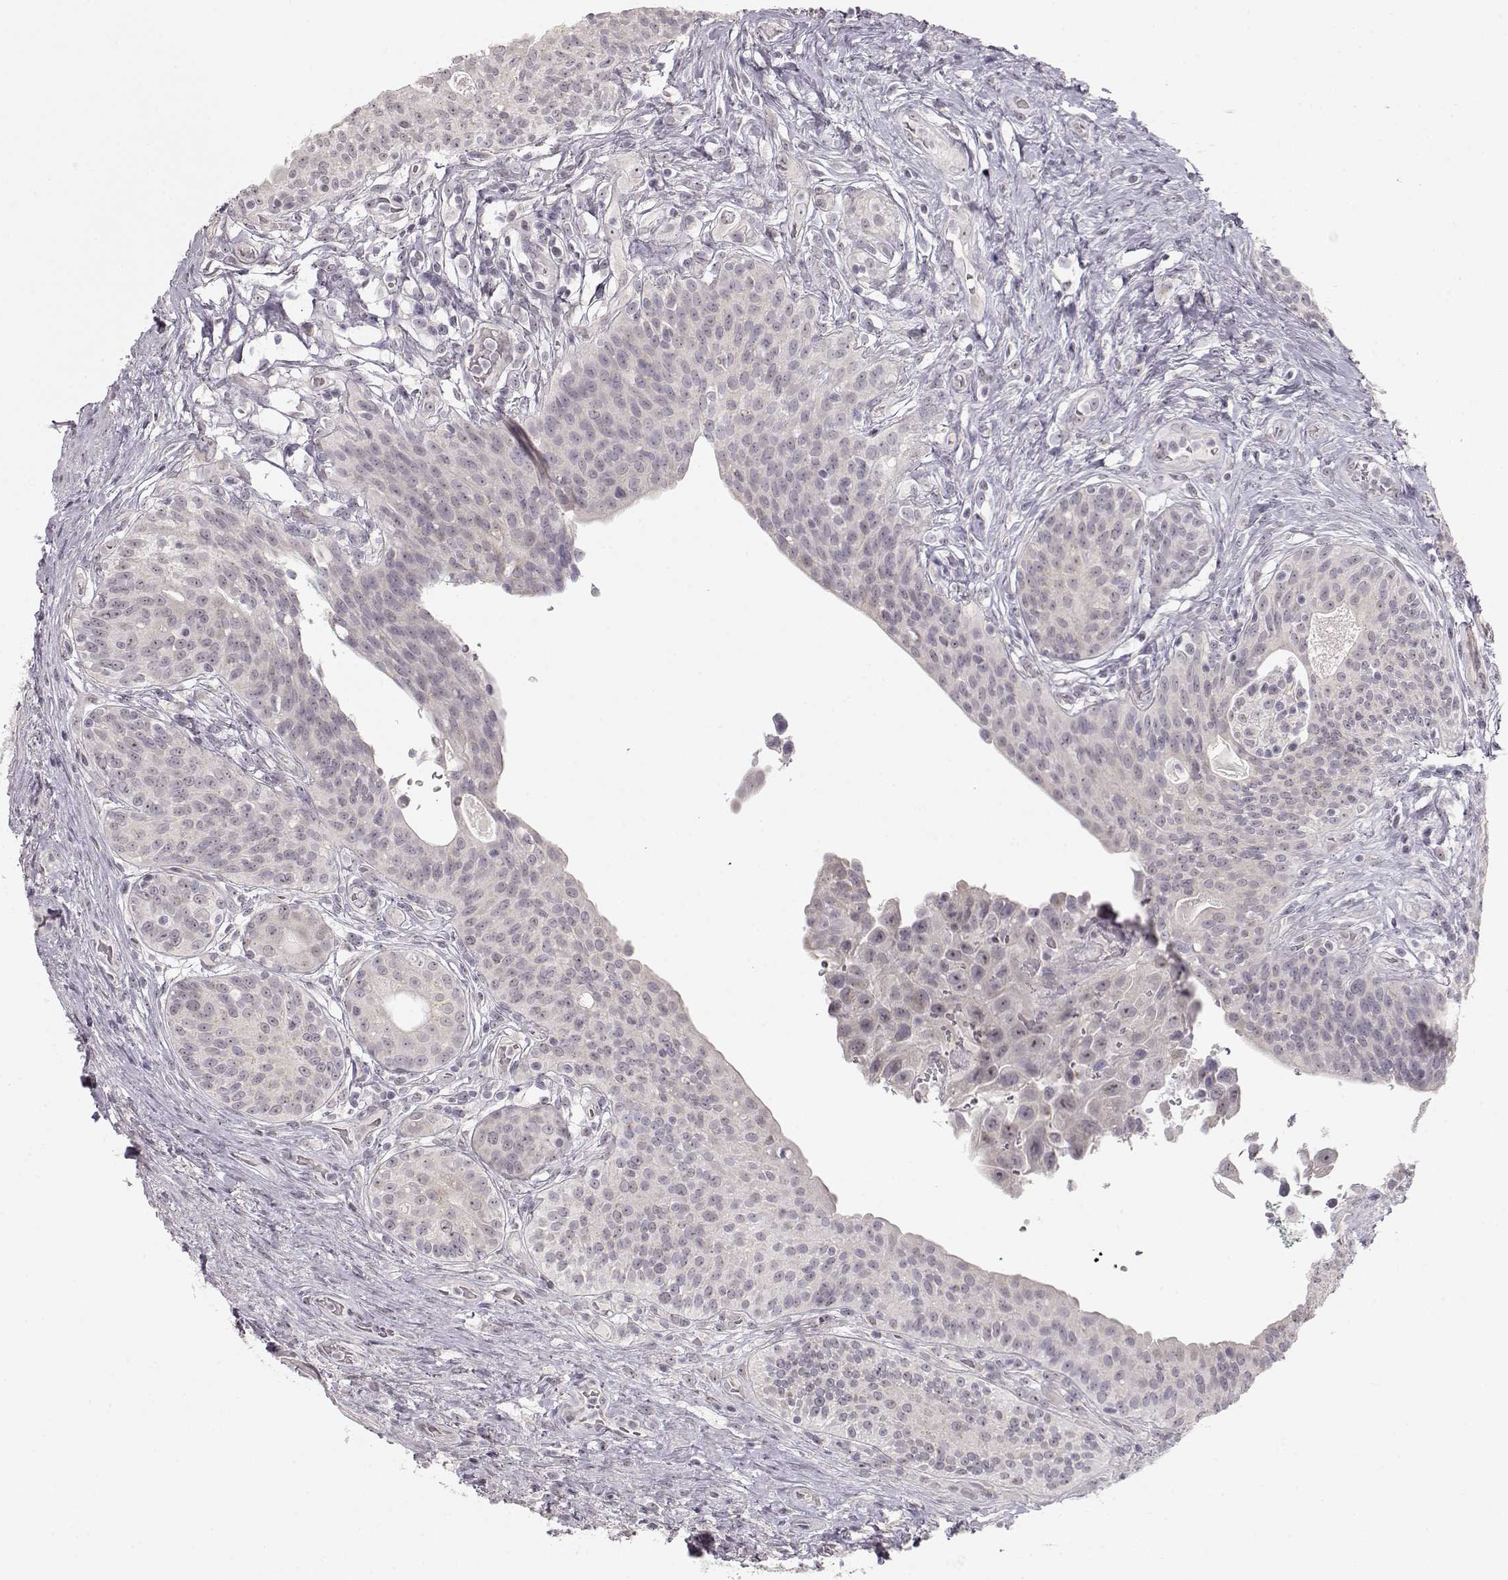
{"staining": {"intensity": "negative", "quantity": "none", "location": "none"}, "tissue": "urothelial cancer", "cell_type": "Tumor cells", "image_type": "cancer", "snomed": [{"axis": "morphology", "description": "Urothelial carcinoma, High grade"}, {"axis": "topography", "description": "Urinary bladder"}], "caption": "Urothelial cancer stained for a protein using IHC exhibits no expression tumor cells.", "gene": "FAM205A", "patient": {"sex": "male", "age": 79}}